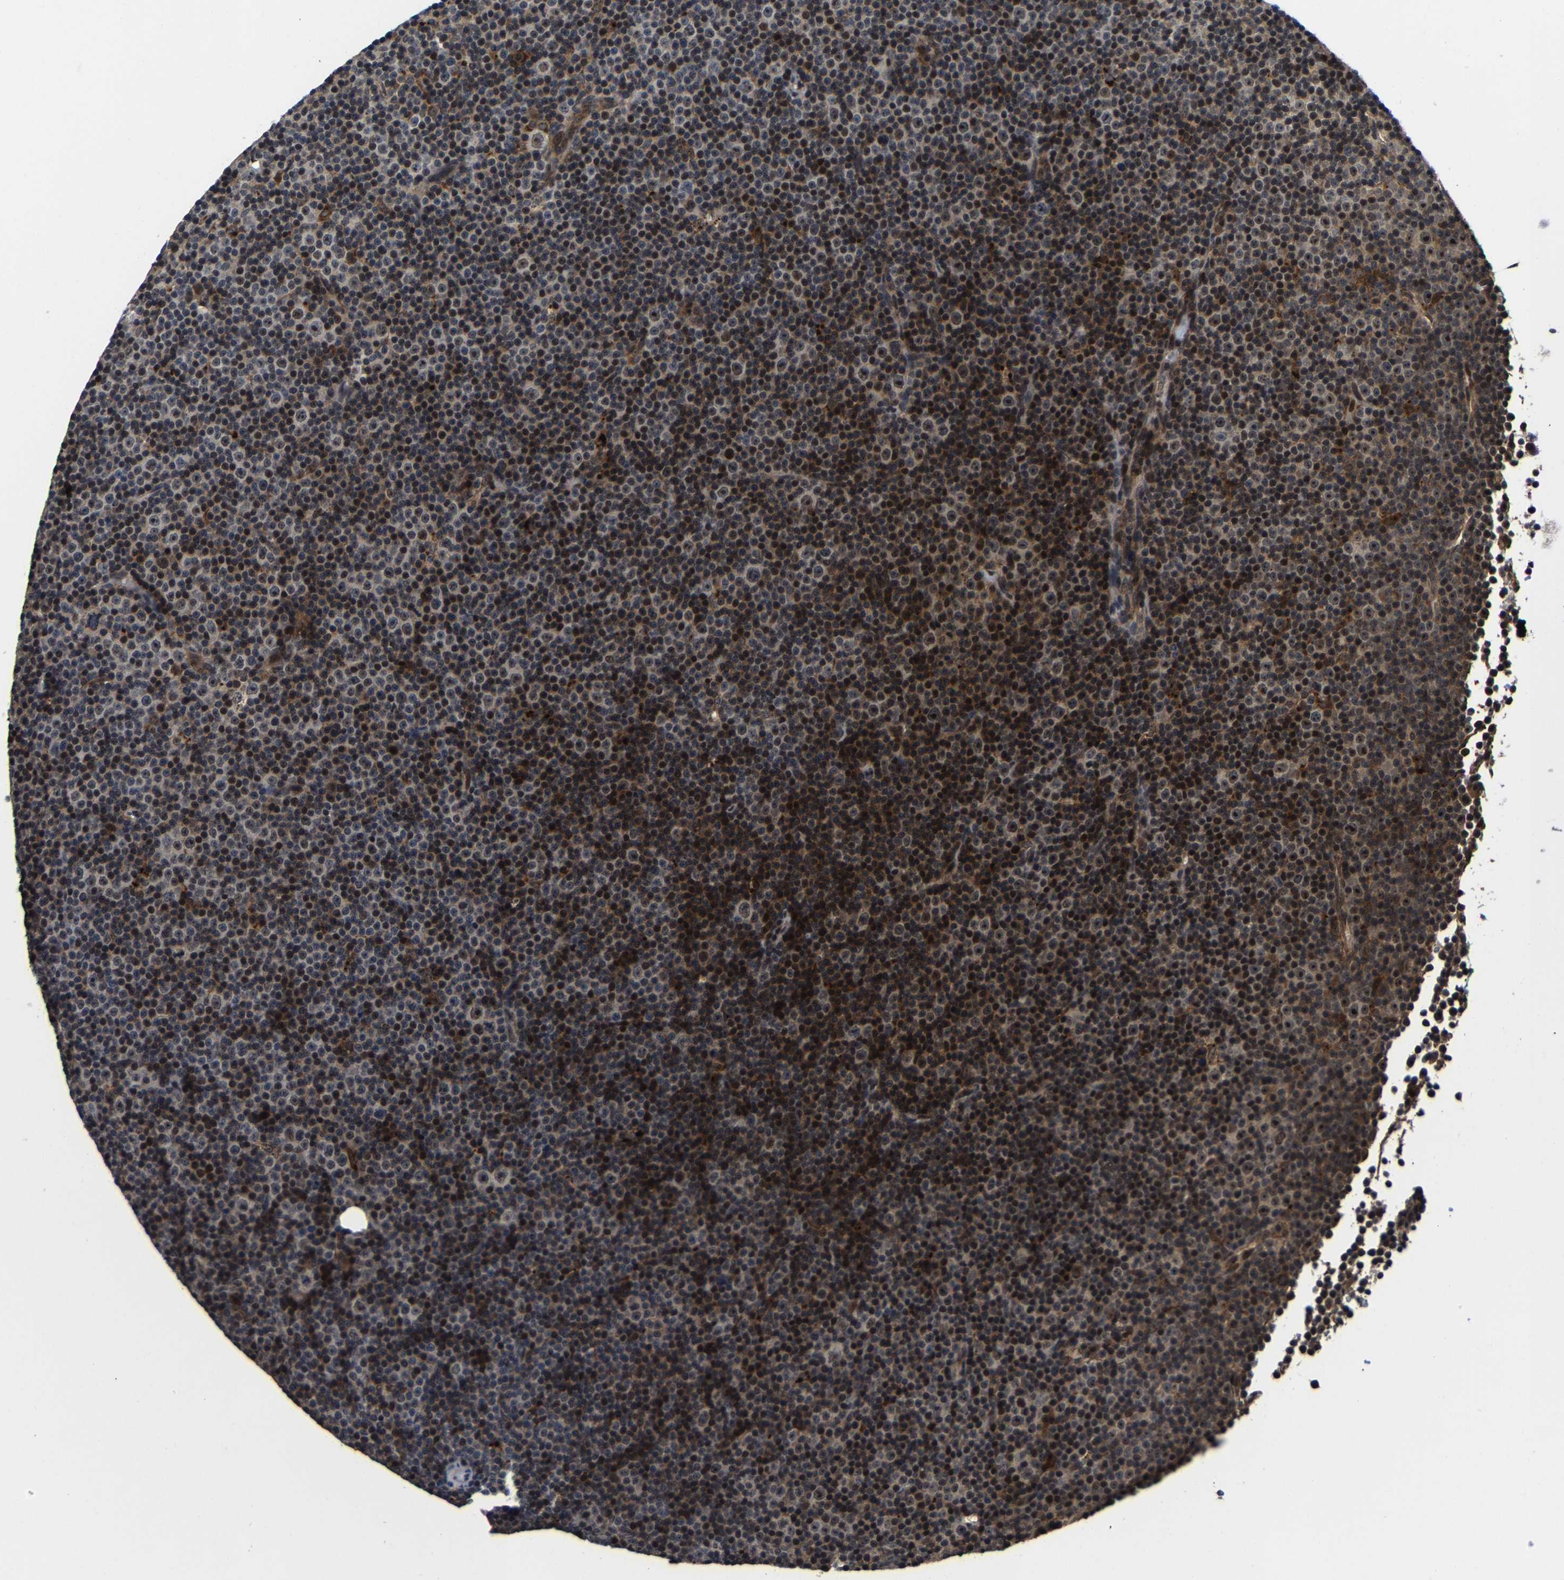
{"staining": {"intensity": "strong", "quantity": "25%-75%", "location": "cytoplasmic/membranous,nuclear"}, "tissue": "lymphoma", "cell_type": "Tumor cells", "image_type": "cancer", "snomed": [{"axis": "morphology", "description": "Malignant lymphoma, non-Hodgkin's type, Low grade"}, {"axis": "topography", "description": "Lymph node"}], "caption": "DAB (3,3'-diaminobenzidine) immunohistochemical staining of lymphoma demonstrates strong cytoplasmic/membranous and nuclear protein positivity in approximately 25%-75% of tumor cells. The staining was performed using DAB (3,3'-diaminobenzidine), with brown indicating positive protein expression. Nuclei are stained blue with hematoxylin.", "gene": "ZCCHC7", "patient": {"sex": "female", "age": 67}}